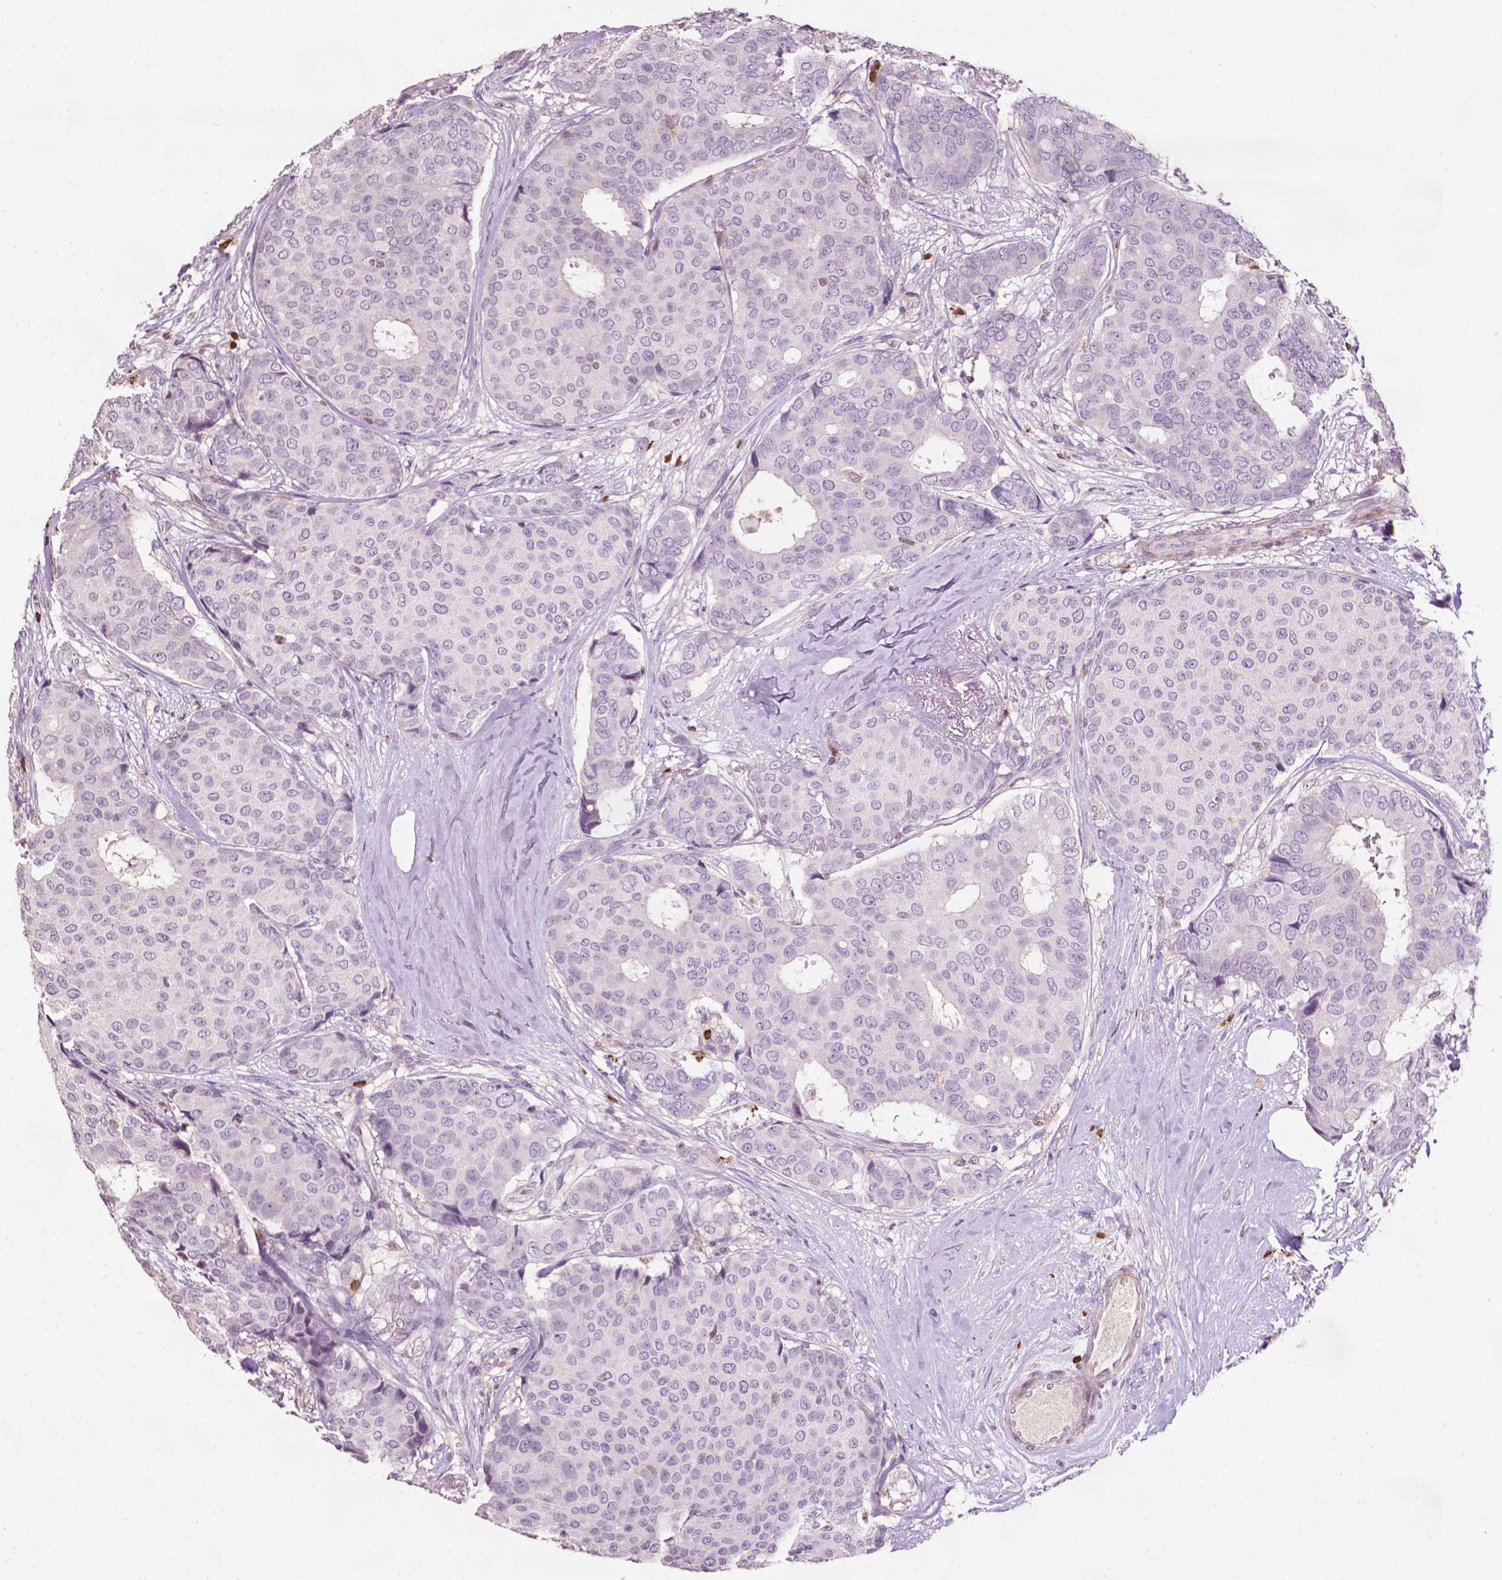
{"staining": {"intensity": "negative", "quantity": "none", "location": "none"}, "tissue": "breast cancer", "cell_type": "Tumor cells", "image_type": "cancer", "snomed": [{"axis": "morphology", "description": "Duct carcinoma"}, {"axis": "topography", "description": "Breast"}], "caption": "Tumor cells show no significant protein positivity in breast invasive ductal carcinoma.", "gene": "TBC1D10C", "patient": {"sex": "female", "age": 75}}